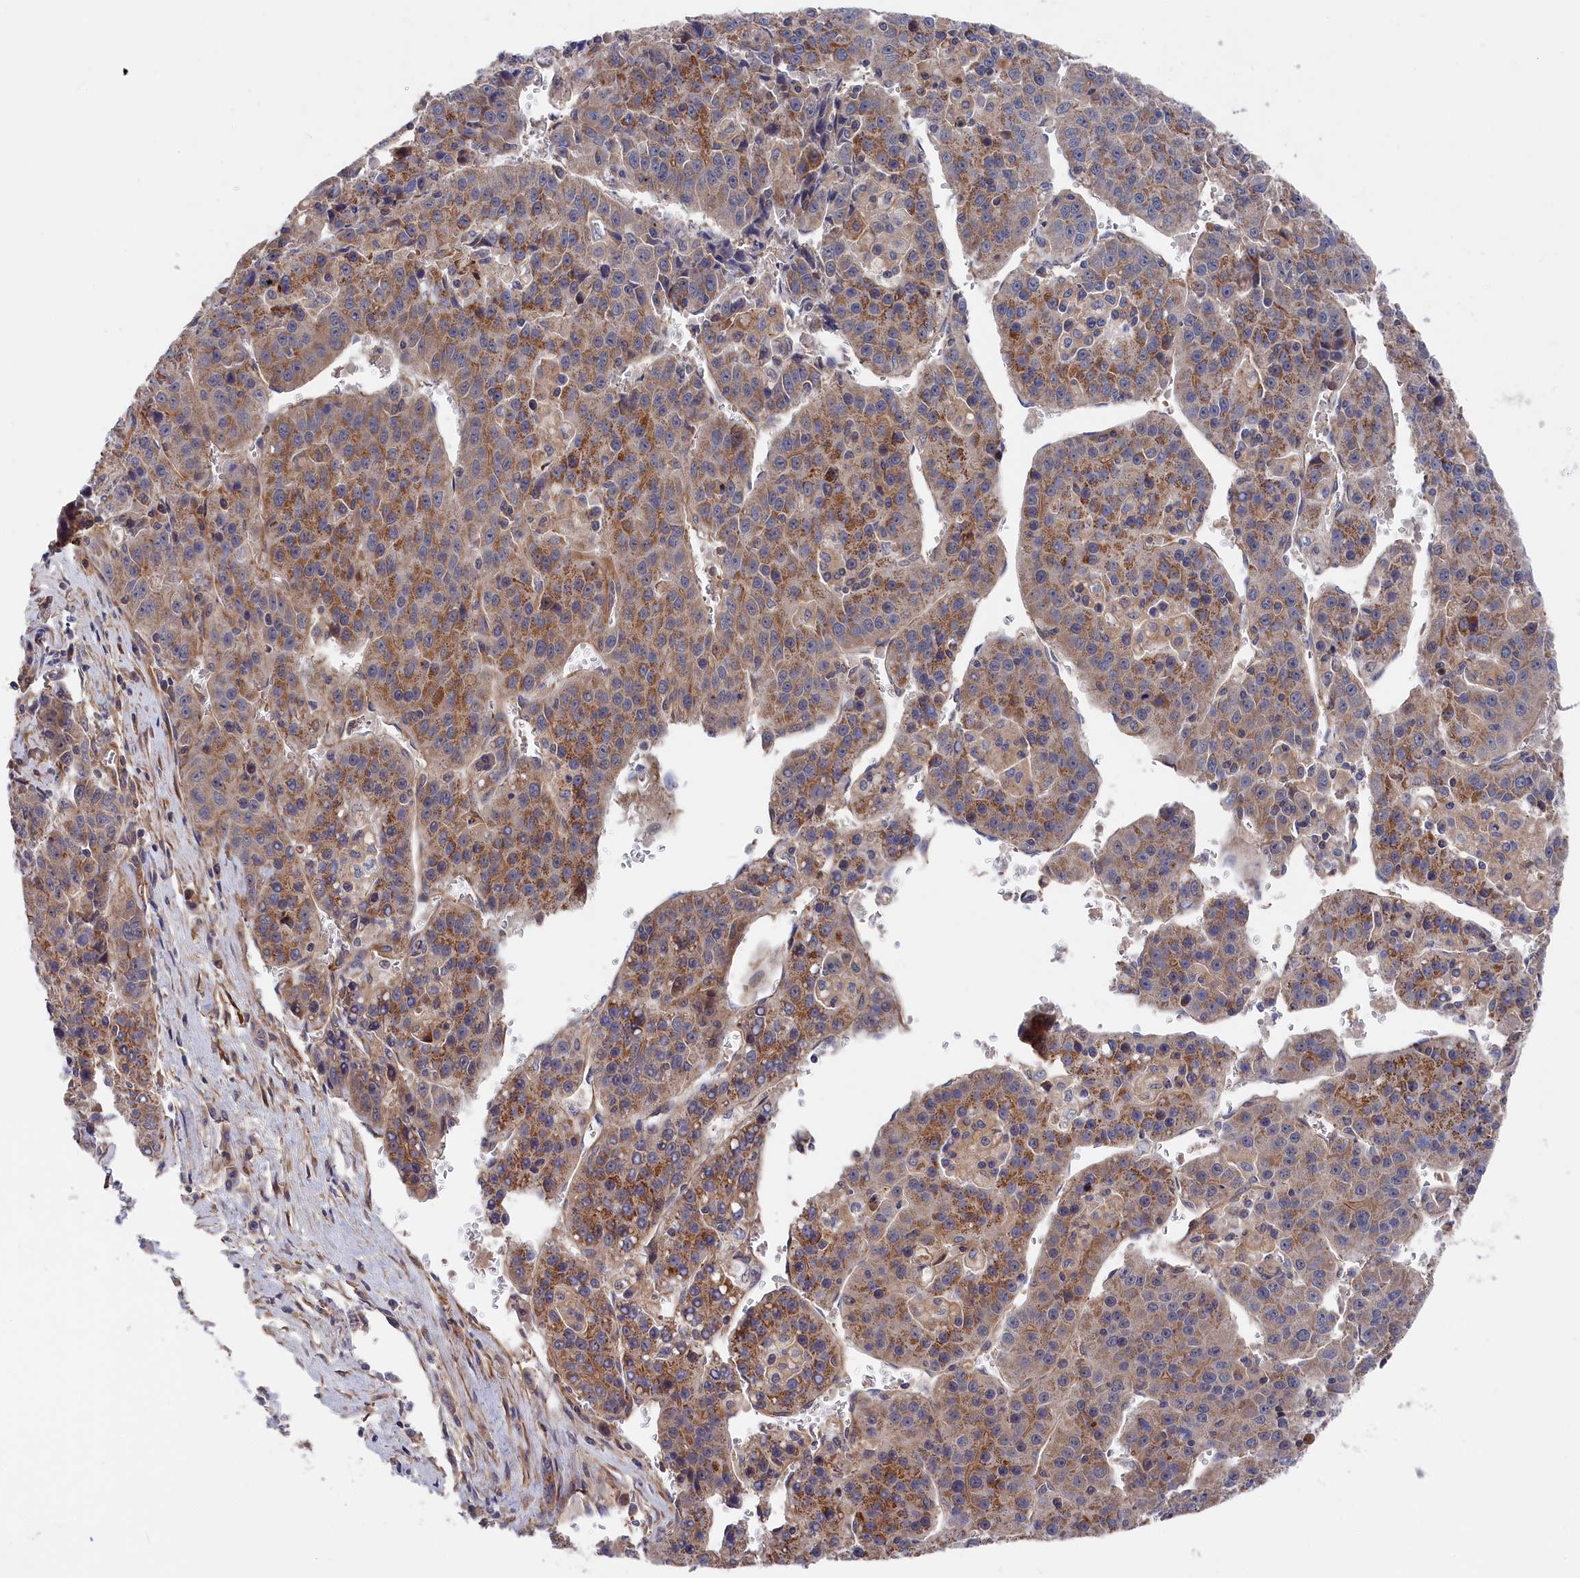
{"staining": {"intensity": "moderate", "quantity": ">75%", "location": "cytoplasmic/membranous"}, "tissue": "liver cancer", "cell_type": "Tumor cells", "image_type": "cancer", "snomed": [{"axis": "morphology", "description": "Carcinoma, Hepatocellular, NOS"}, {"axis": "topography", "description": "Liver"}], "caption": "IHC staining of hepatocellular carcinoma (liver), which reveals medium levels of moderate cytoplasmic/membranous expression in about >75% of tumor cells indicating moderate cytoplasmic/membranous protein staining. The staining was performed using DAB (brown) for protein detection and nuclei were counterstained in hematoxylin (blue).", "gene": "LDHD", "patient": {"sex": "female", "age": 53}}